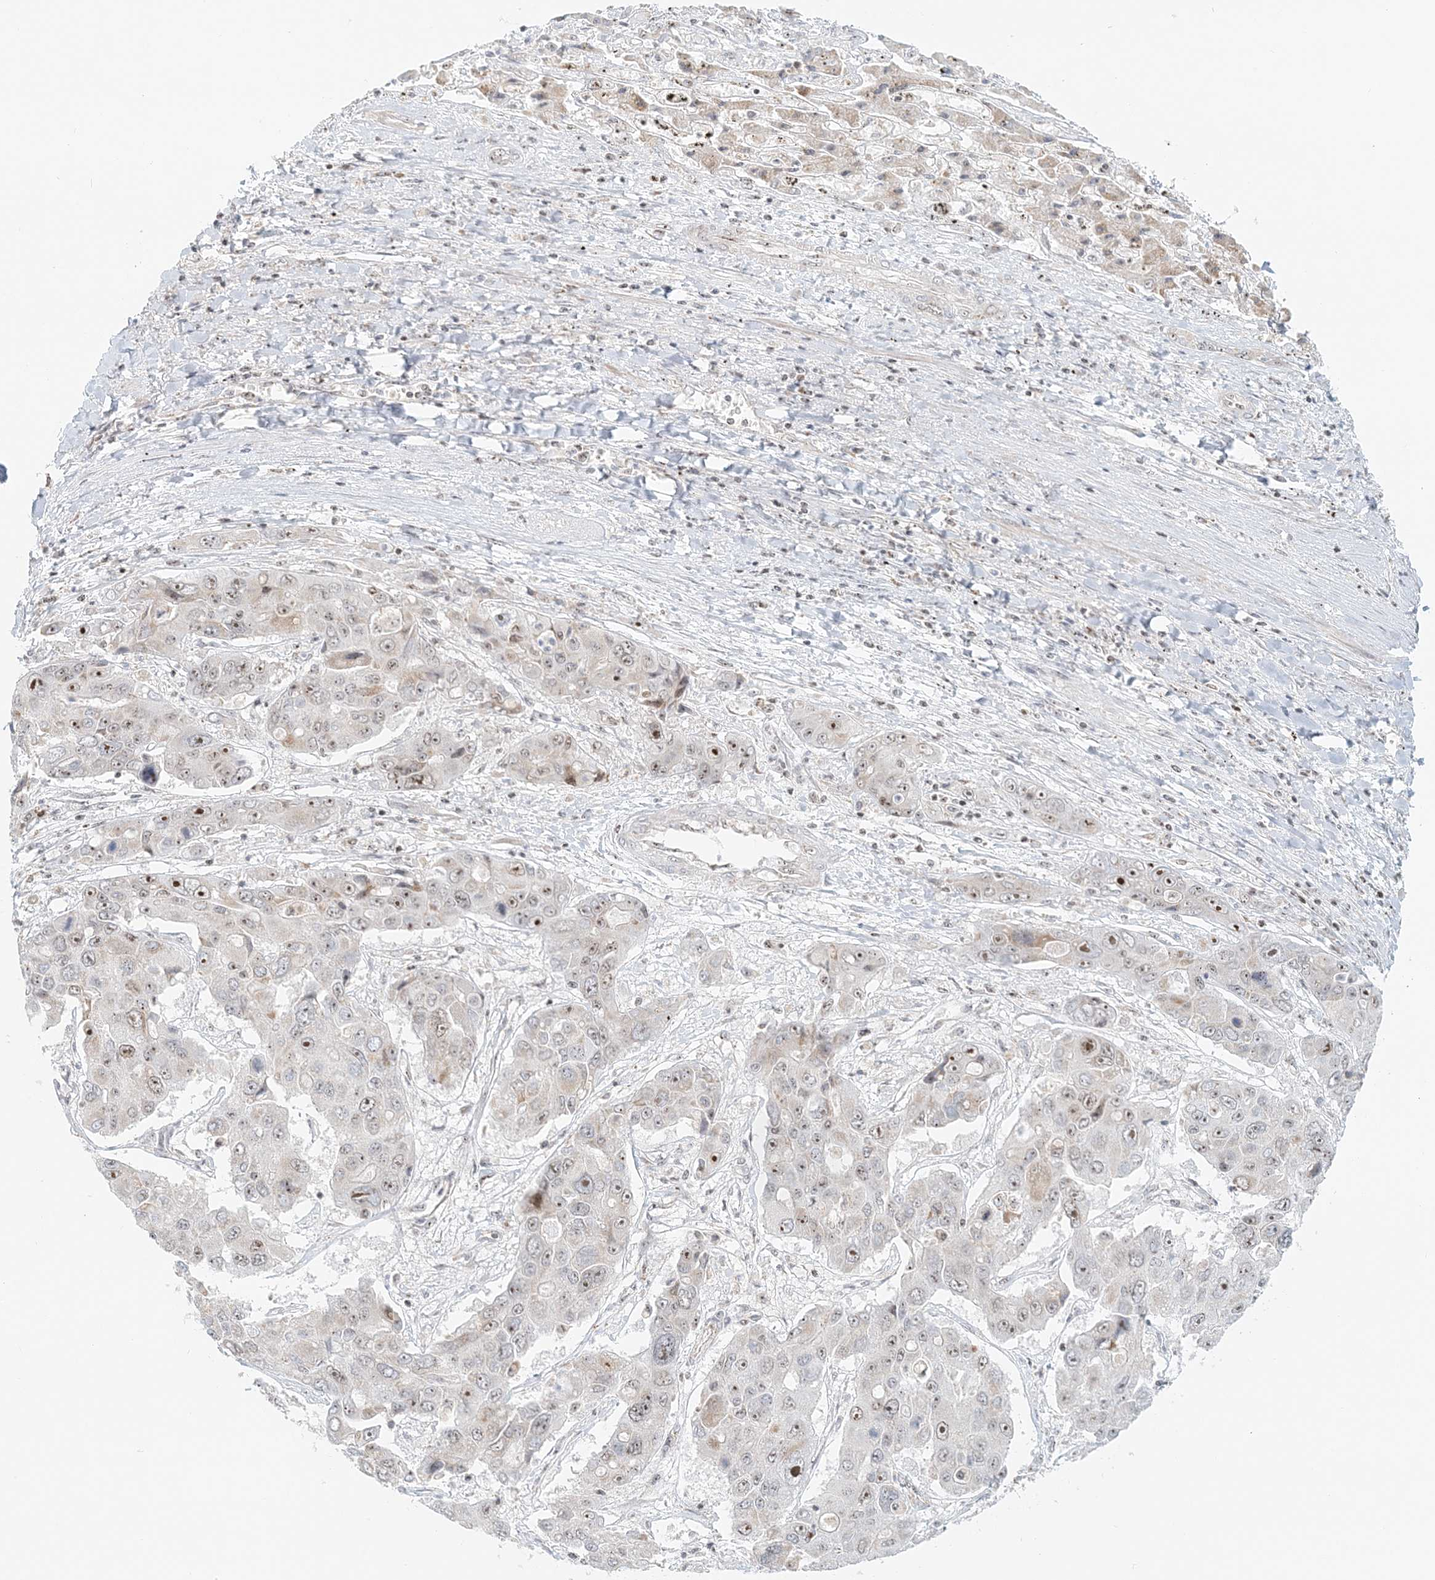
{"staining": {"intensity": "moderate", "quantity": "25%-75%", "location": "nuclear"}, "tissue": "liver cancer", "cell_type": "Tumor cells", "image_type": "cancer", "snomed": [{"axis": "morphology", "description": "Cholangiocarcinoma"}, {"axis": "topography", "description": "Liver"}], "caption": "IHC staining of liver cholangiocarcinoma, which exhibits medium levels of moderate nuclear positivity in about 25%-75% of tumor cells indicating moderate nuclear protein positivity. The staining was performed using DAB (3,3'-diaminobenzidine) (brown) for protein detection and nuclei were counterstained in hematoxylin (blue).", "gene": "UBE2F", "patient": {"sex": "male", "age": 67}}